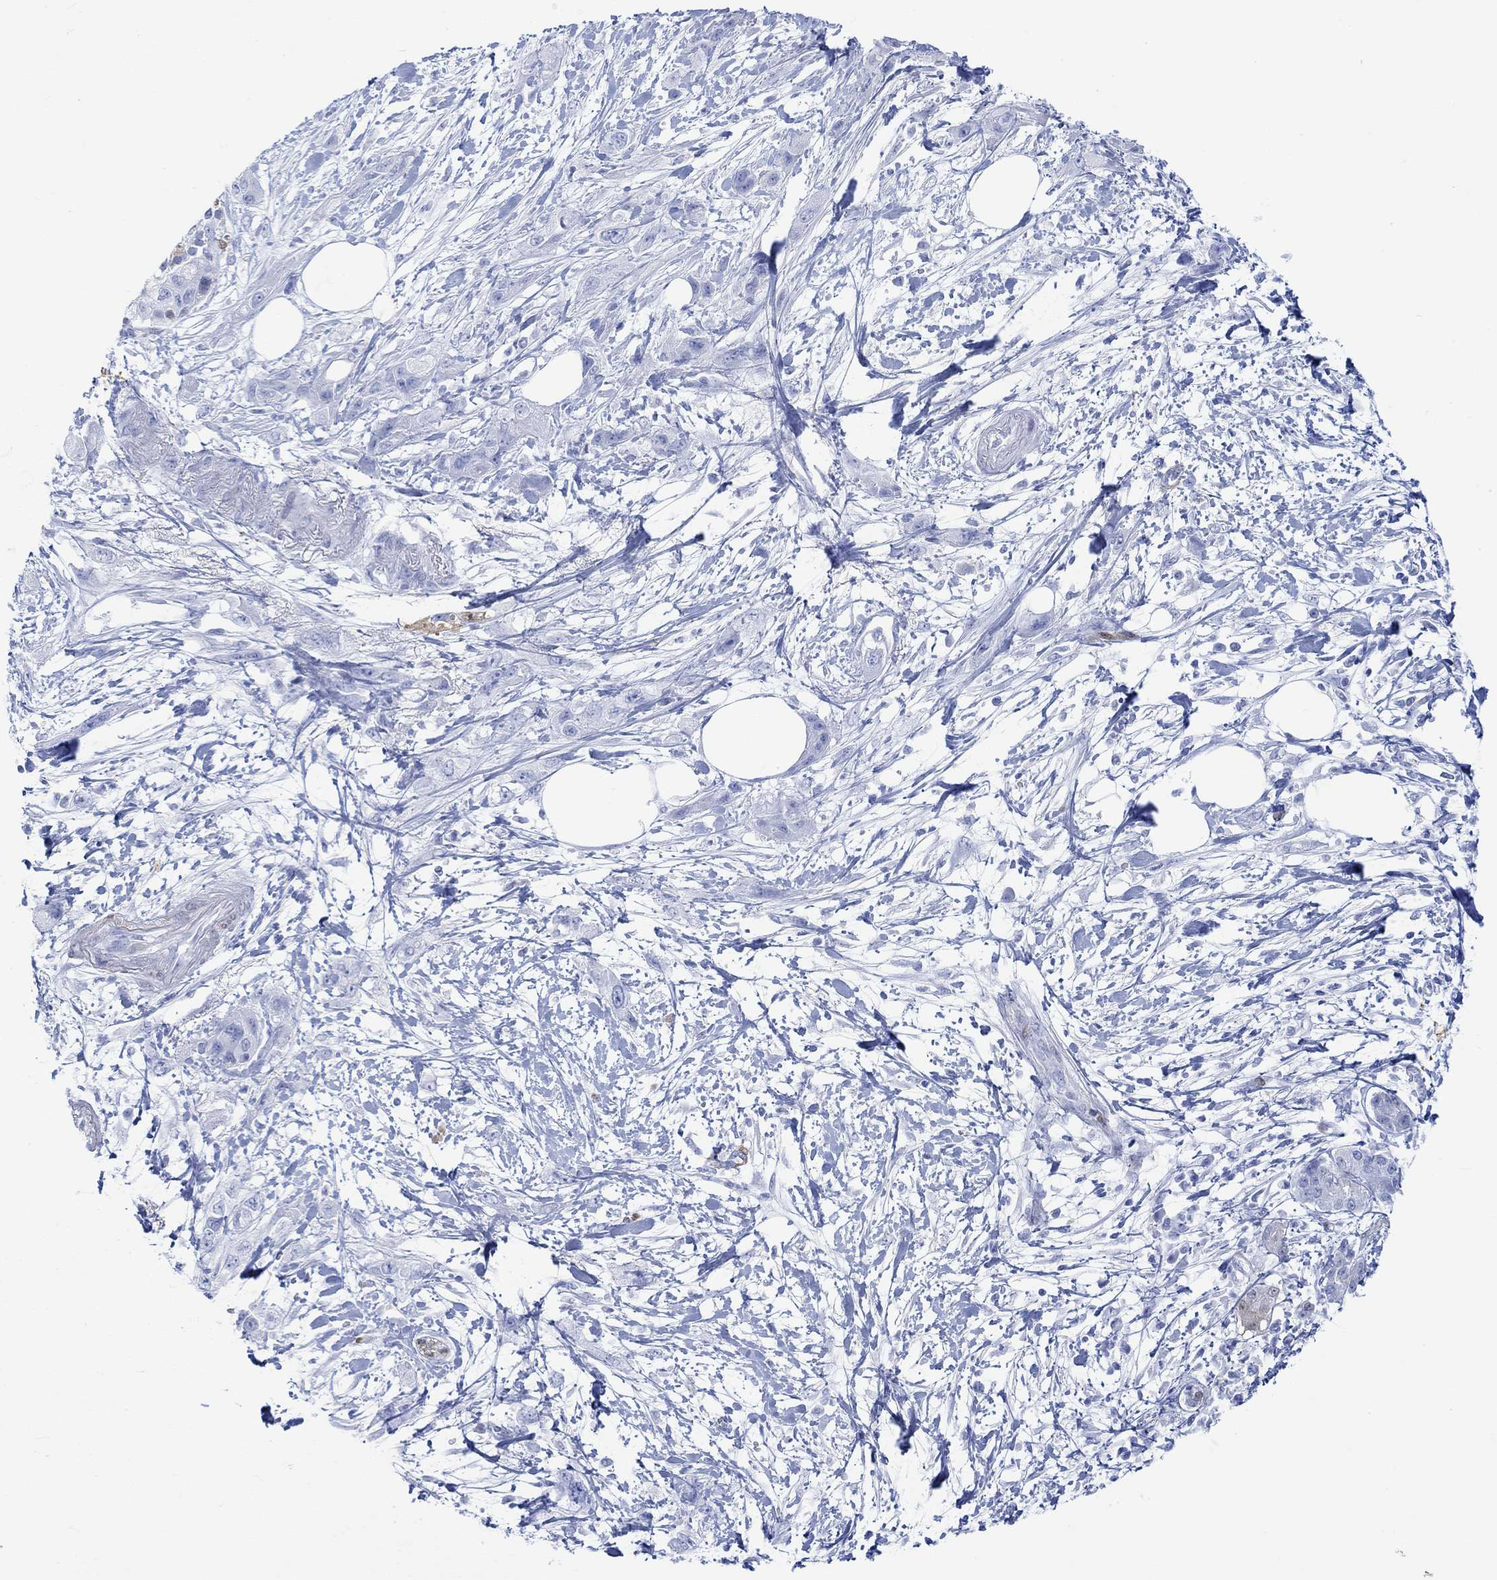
{"staining": {"intensity": "negative", "quantity": "none", "location": "none"}, "tissue": "pancreatic cancer", "cell_type": "Tumor cells", "image_type": "cancer", "snomed": [{"axis": "morphology", "description": "Adenocarcinoma, NOS"}, {"axis": "topography", "description": "Pancreas"}], "caption": "This is a photomicrograph of immunohistochemistry (IHC) staining of adenocarcinoma (pancreatic), which shows no expression in tumor cells. (DAB IHC, high magnification).", "gene": "TPPP3", "patient": {"sex": "male", "age": 72}}